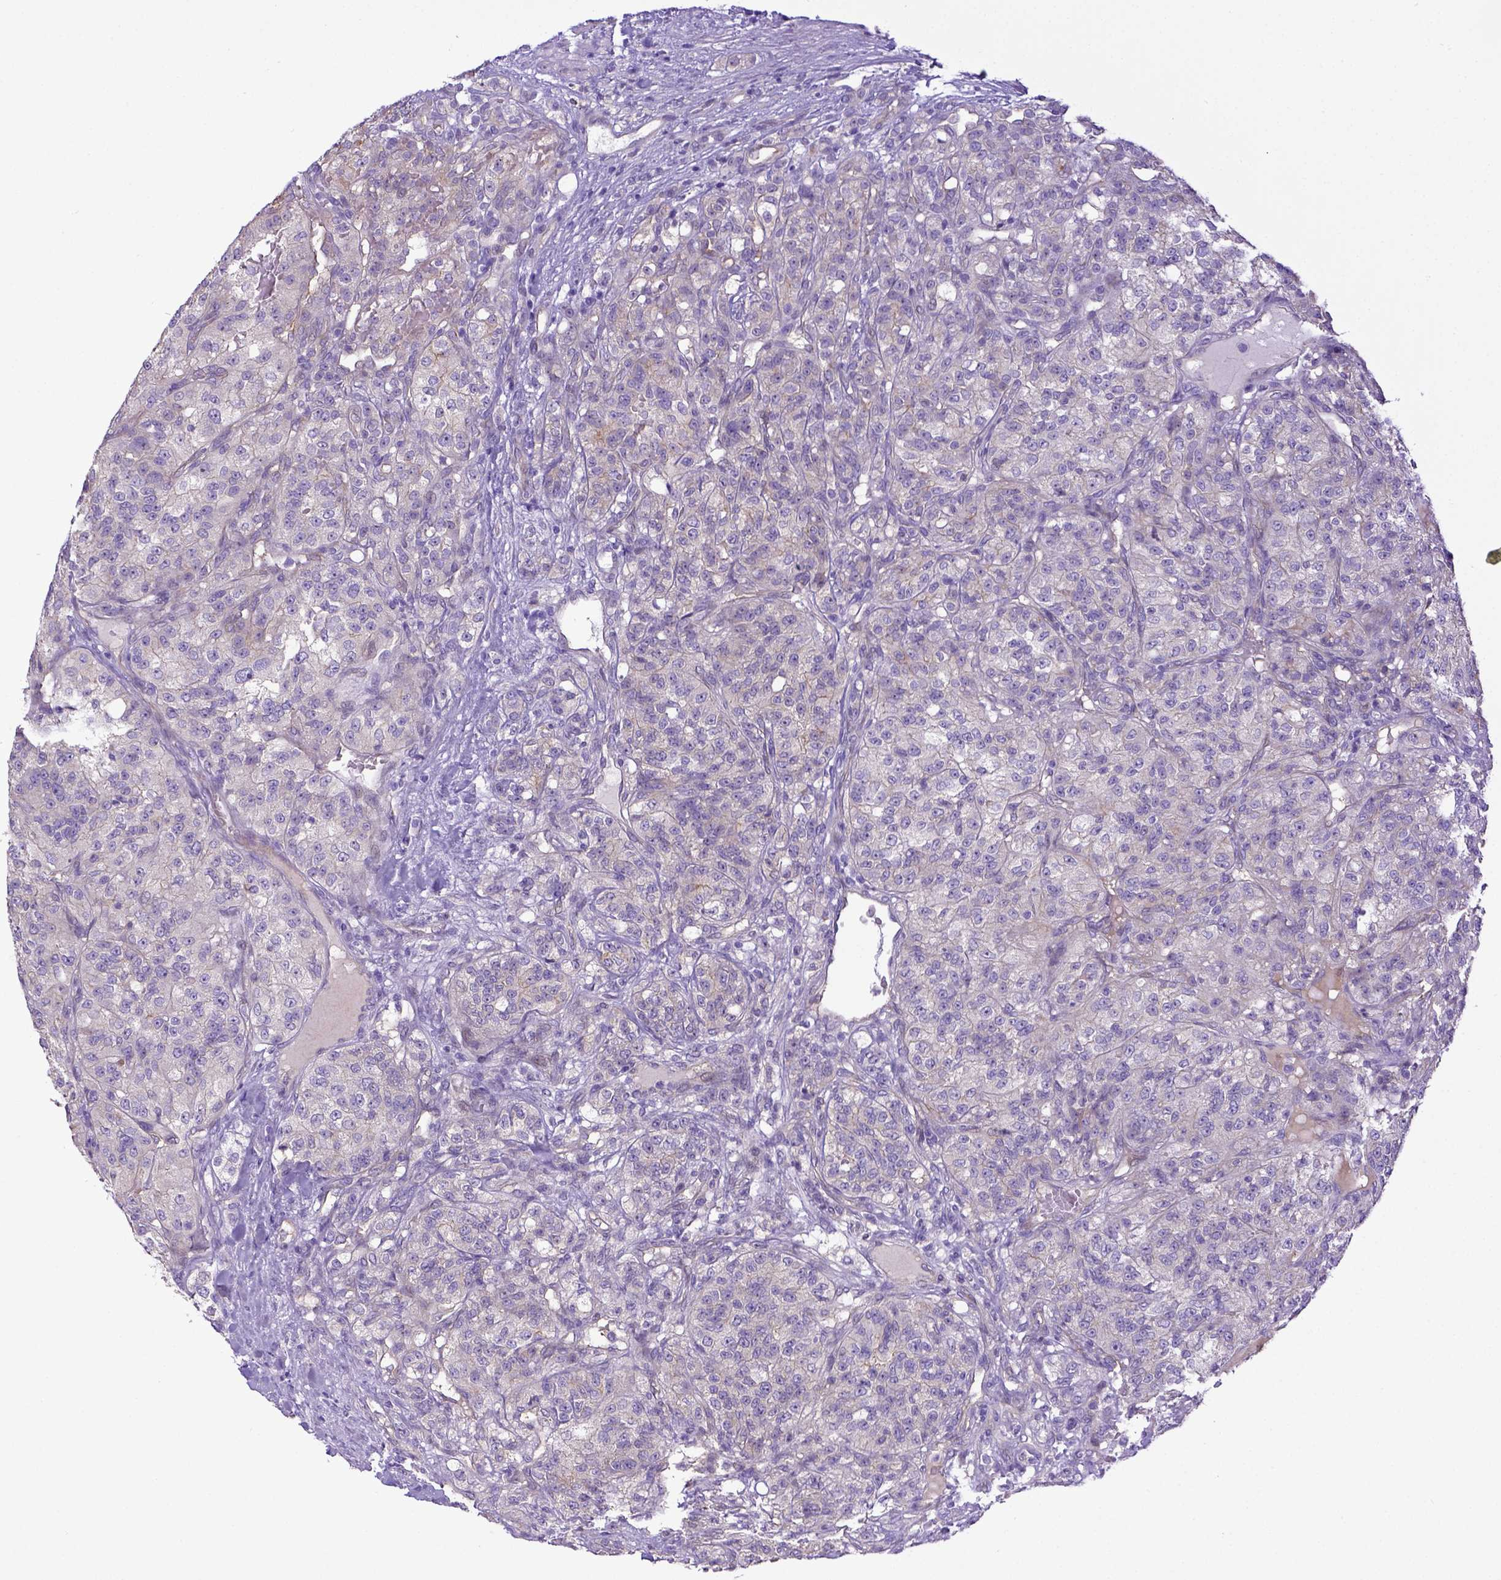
{"staining": {"intensity": "negative", "quantity": "none", "location": "none"}, "tissue": "renal cancer", "cell_type": "Tumor cells", "image_type": "cancer", "snomed": [{"axis": "morphology", "description": "Adenocarcinoma, NOS"}, {"axis": "topography", "description": "Kidney"}], "caption": "Renal adenocarcinoma stained for a protein using IHC demonstrates no staining tumor cells.", "gene": "CD40", "patient": {"sex": "female", "age": 63}}